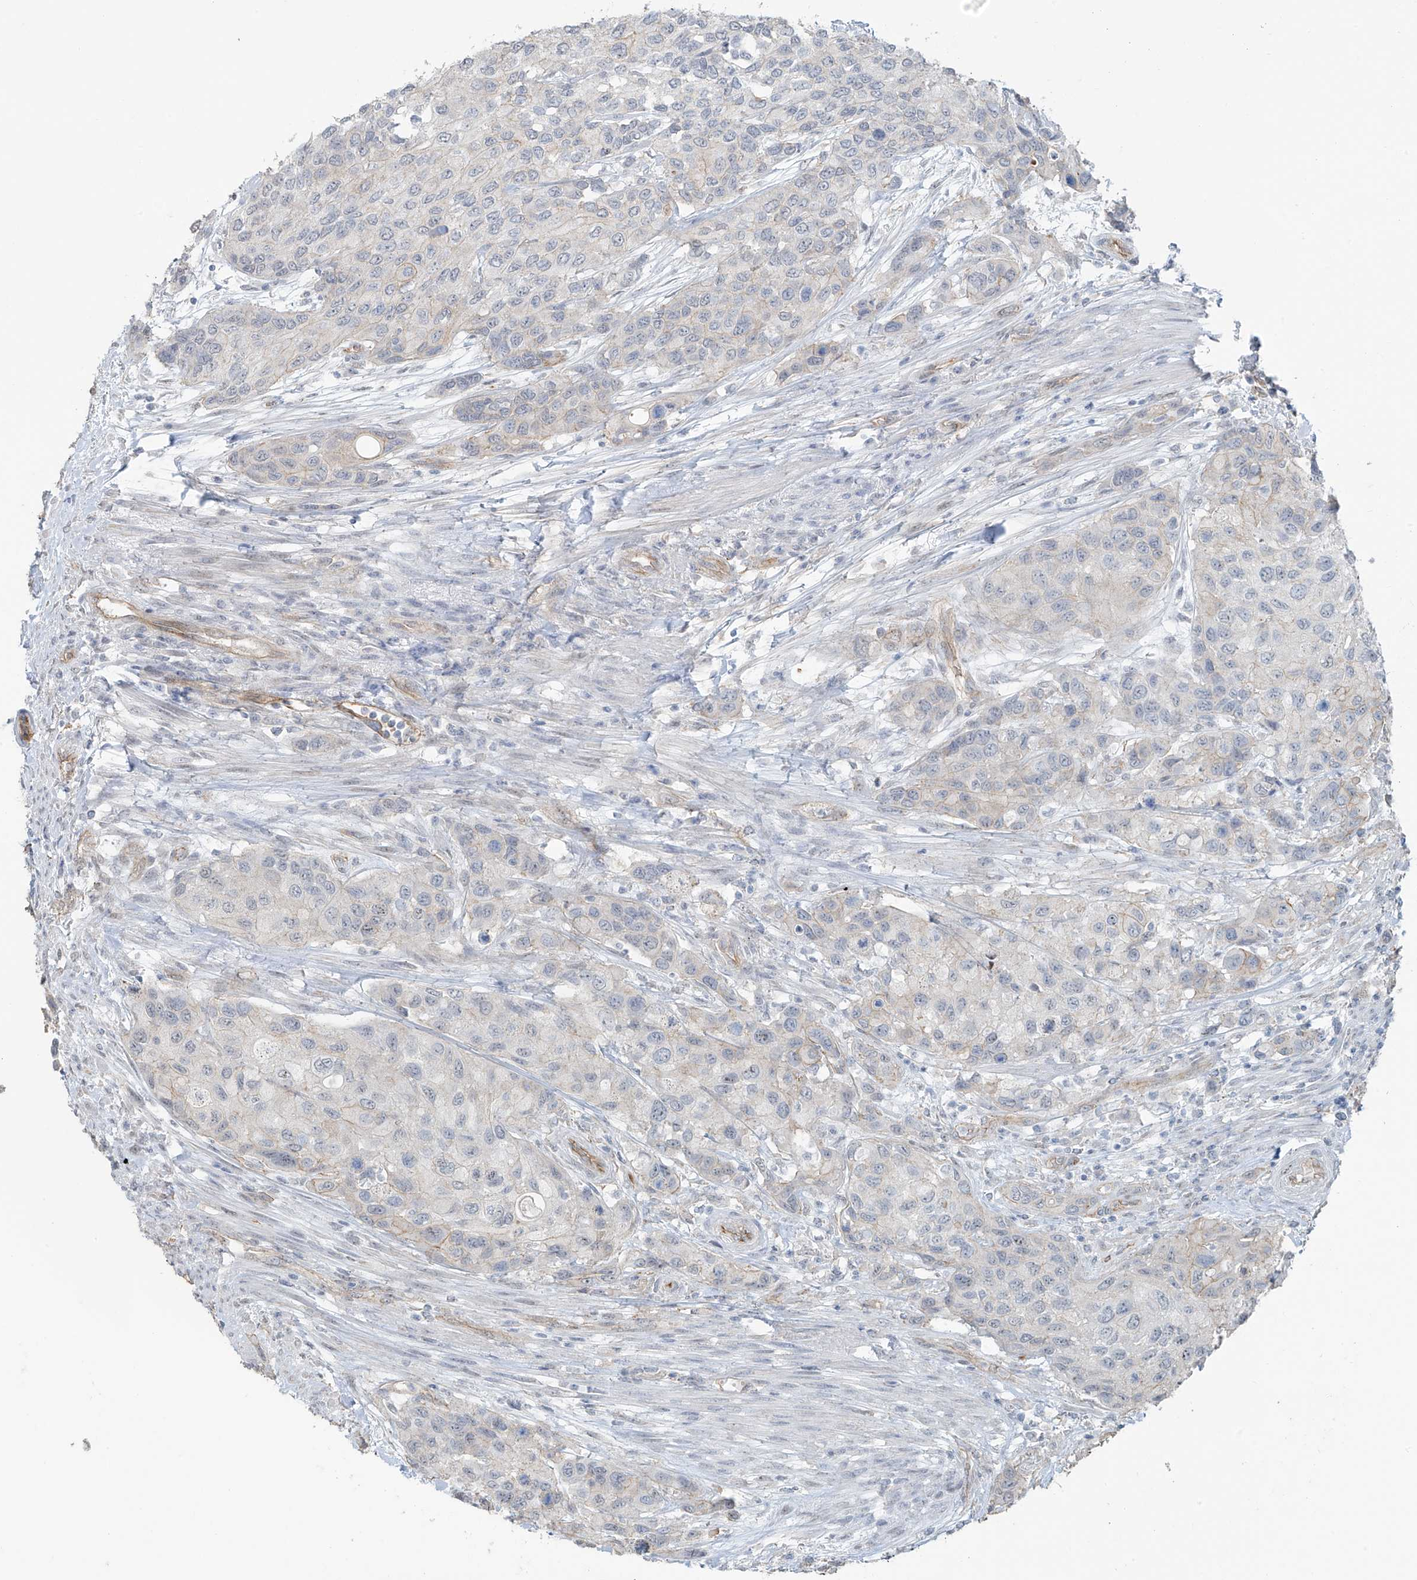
{"staining": {"intensity": "negative", "quantity": "none", "location": "none"}, "tissue": "urothelial cancer", "cell_type": "Tumor cells", "image_type": "cancer", "snomed": [{"axis": "morphology", "description": "Normal tissue, NOS"}, {"axis": "morphology", "description": "Urothelial carcinoma, High grade"}, {"axis": "topography", "description": "Vascular tissue"}, {"axis": "topography", "description": "Urinary bladder"}], "caption": "Urothelial cancer stained for a protein using immunohistochemistry (IHC) demonstrates no positivity tumor cells.", "gene": "TUBE1", "patient": {"sex": "female", "age": 56}}